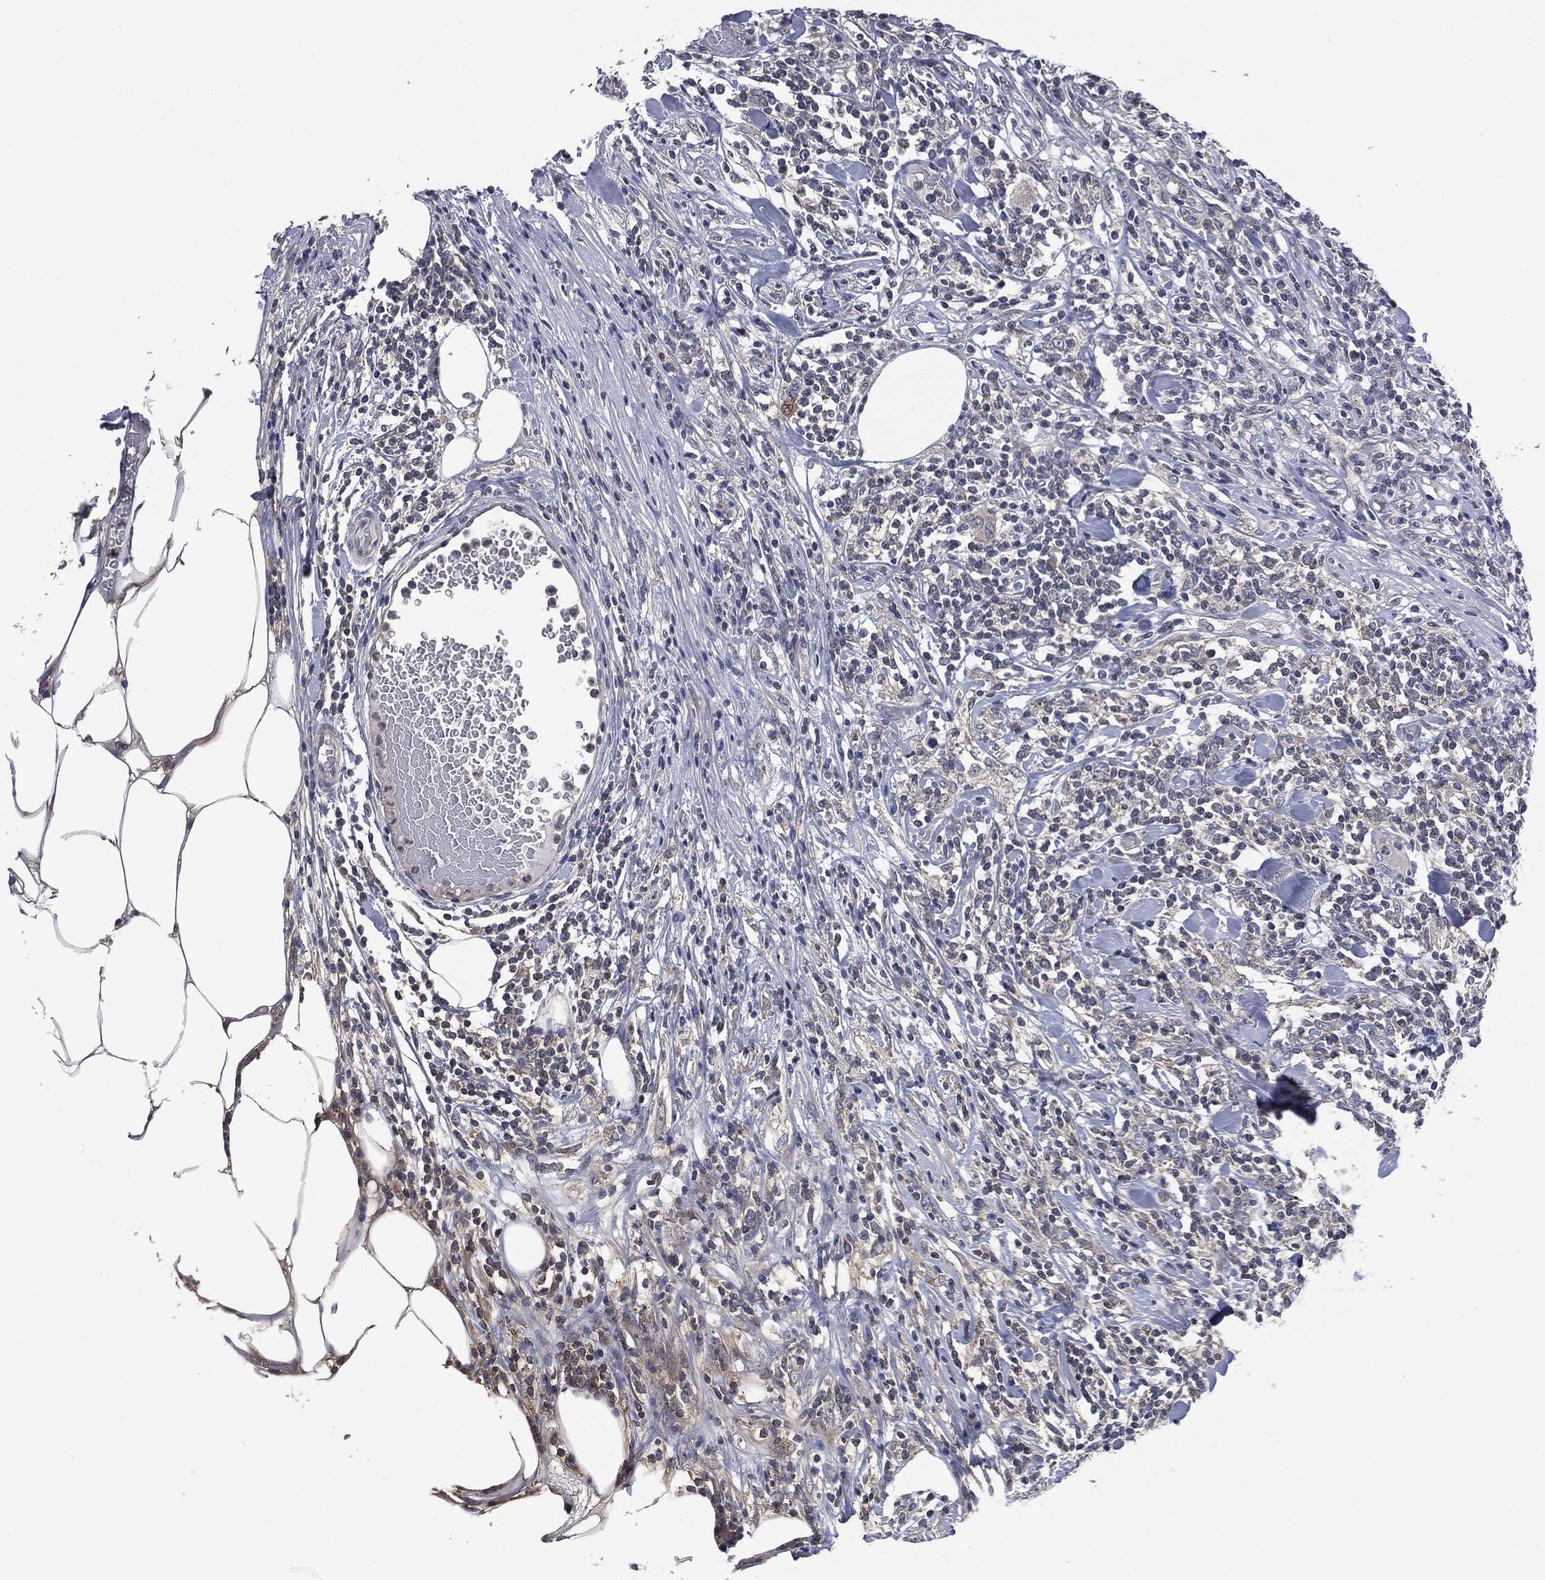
{"staining": {"intensity": "negative", "quantity": "none", "location": "none"}, "tissue": "lymphoma", "cell_type": "Tumor cells", "image_type": "cancer", "snomed": [{"axis": "morphology", "description": "Malignant lymphoma, non-Hodgkin's type, High grade"}, {"axis": "topography", "description": "Lymph node"}], "caption": "High magnification brightfield microscopy of lymphoma stained with DAB (3,3'-diaminobenzidine) (brown) and counterstained with hematoxylin (blue): tumor cells show no significant expression.", "gene": "IL1RN", "patient": {"sex": "female", "age": 84}}